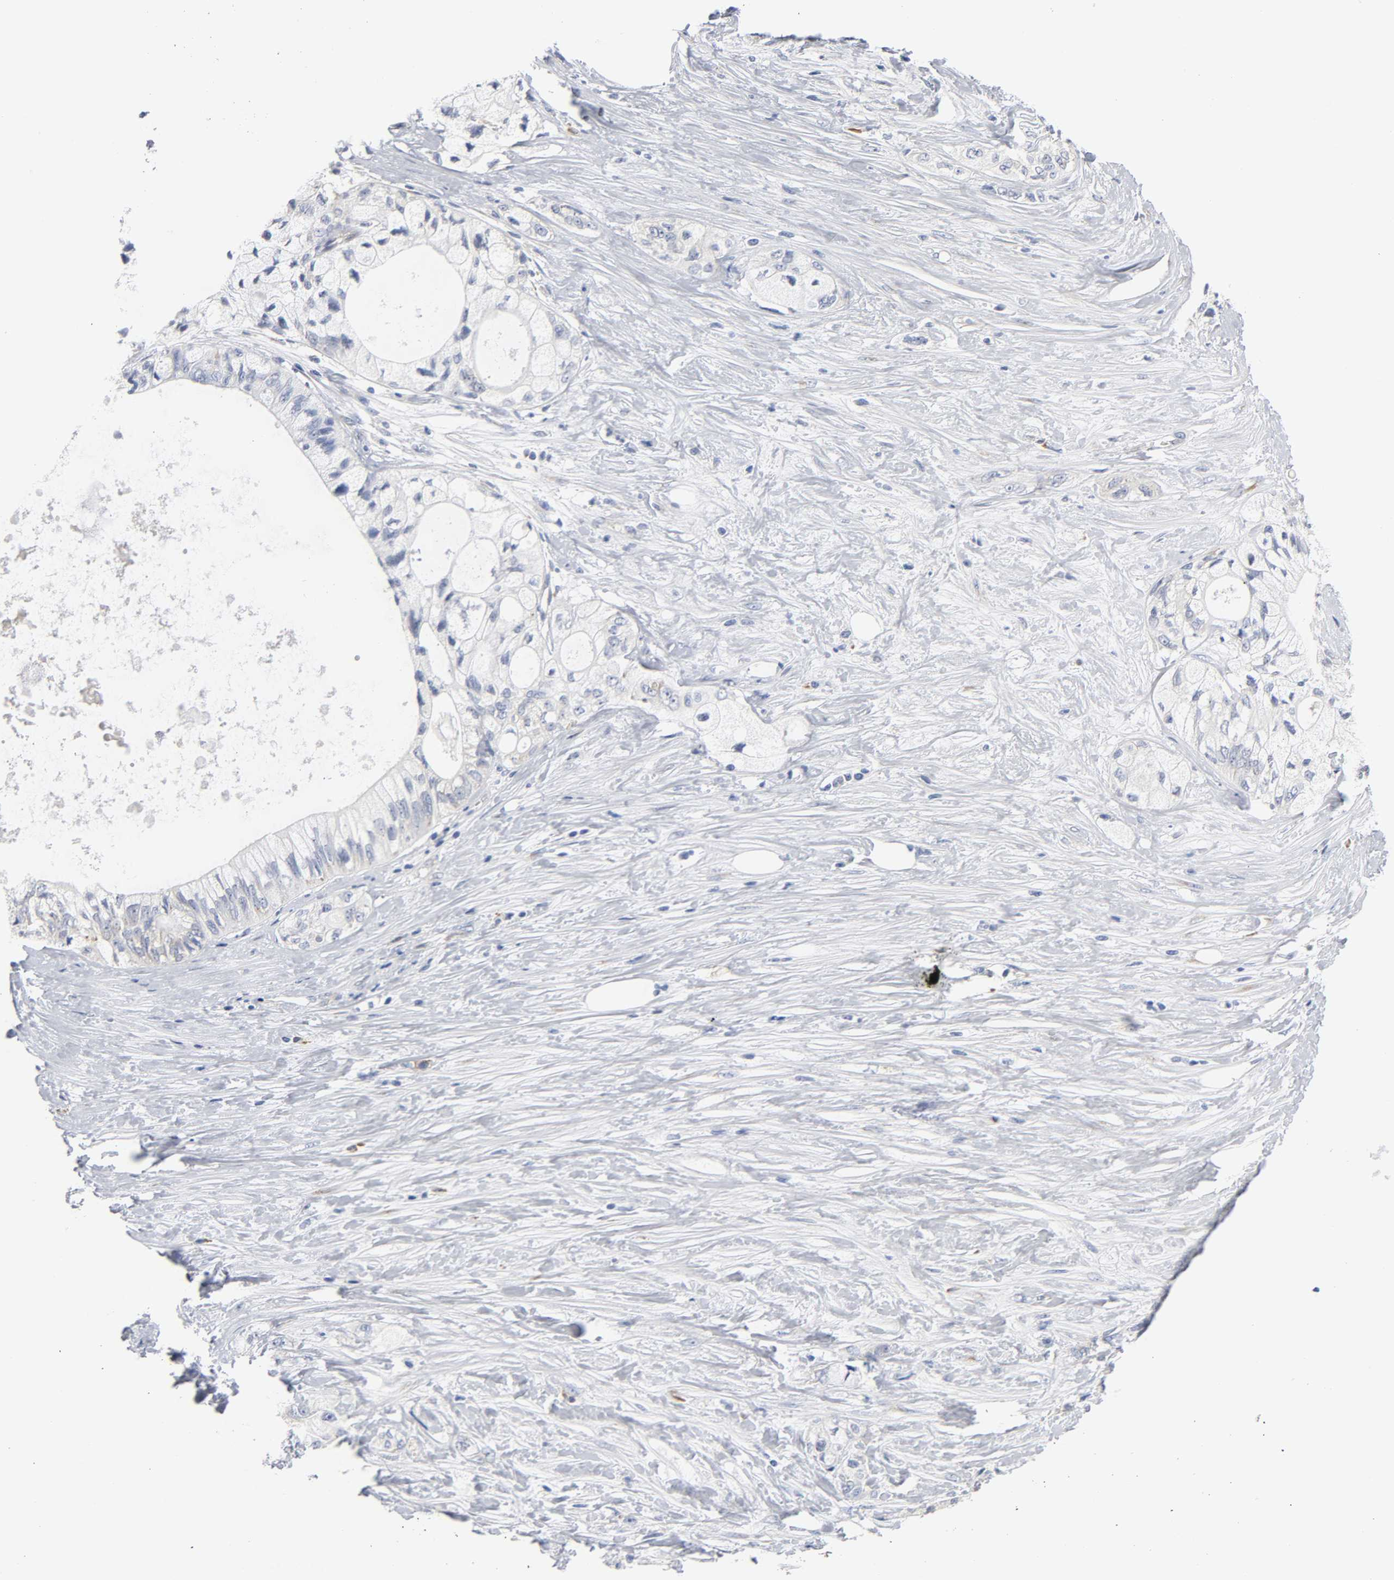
{"staining": {"intensity": "negative", "quantity": "none", "location": "none"}, "tissue": "pancreatic cancer", "cell_type": "Tumor cells", "image_type": "cancer", "snomed": [{"axis": "morphology", "description": "Adenocarcinoma, NOS"}, {"axis": "topography", "description": "Pancreas"}], "caption": "This is a micrograph of IHC staining of pancreatic cancer (adenocarcinoma), which shows no staining in tumor cells. (DAB IHC, high magnification).", "gene": "REL", "patient": {"sex": "male", "age": 70}}